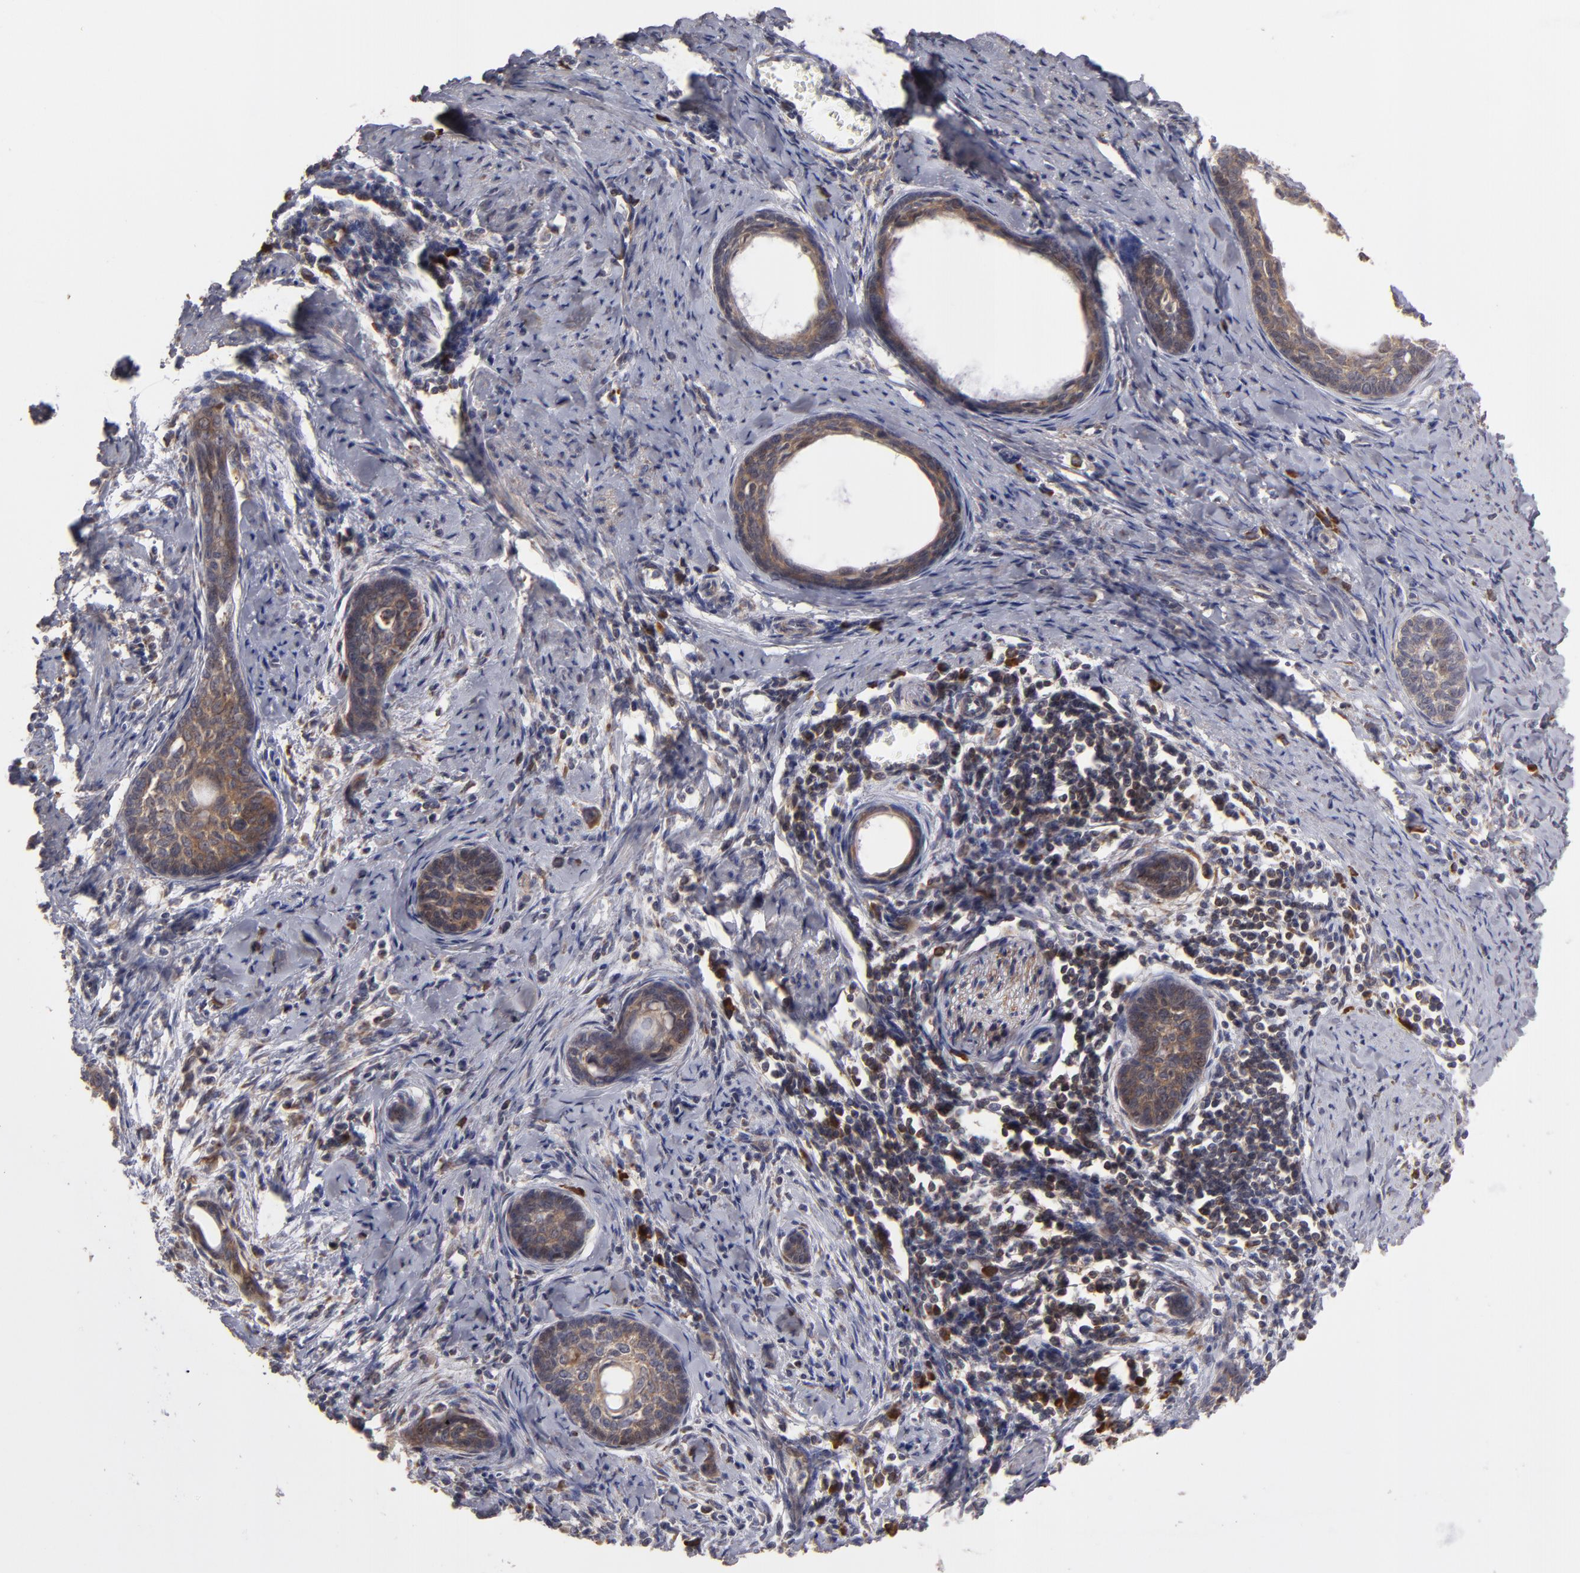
{"staining": {"intensity": "moderate", "quantity": ">75%", "location": "cytoplasmic/membranous"}, "tissue": "cervical cancer", "cell_type": "Tumor cells", "image_type": "cancer", "snomed": [{"axis": "morphology", "description": "Squamous cell carcinoma, NOS"}, {"axis": "topography", "description": "Cervix"}], "caption": "Protein expression by IHC exhibits moderate cytoplasmic/membranous positivity in approximately >75% of tumor cells in cervical squamous cell carcinoma. Ihc stains the protein of interest in brown and the nuclei are stained blue.", "gene": "SND1", "patient": {"sex": "female", "age": 33}}